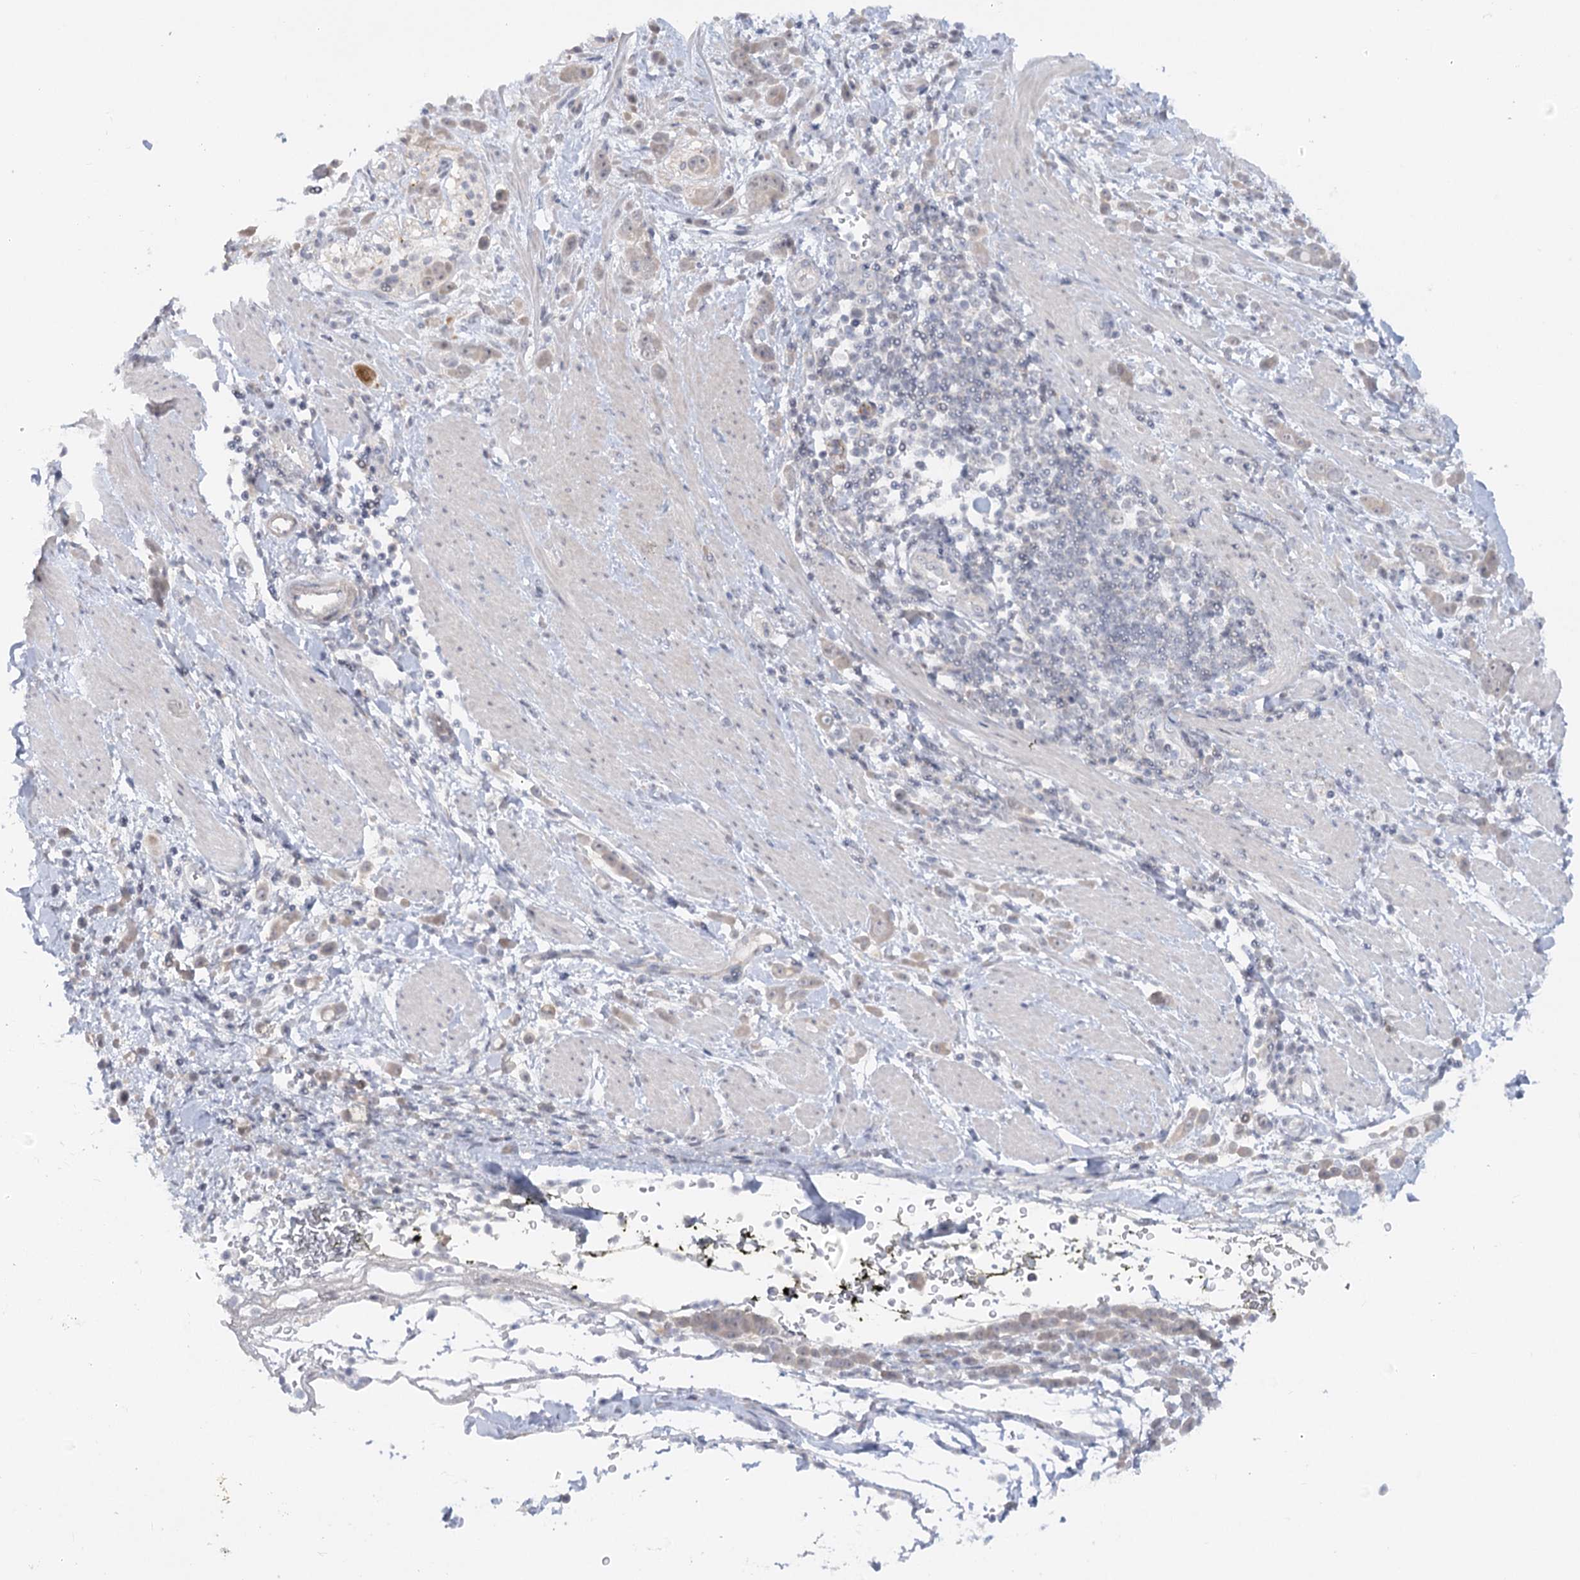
{"staining": {"intensity": "negative", "quantity": "none", "location": "none"}, "tissue": "pancreatic cancer", "cell_type": "Tumor cells", "image_type": "cancer", "snomed": [{"axis": "morphology", "description": "Normal tissue, NOS"}, {"axis": "morphology", "description": "Adenocarcinoma, NOS"}, {"axis": "topography", "description": "Pancreas"}], "caption": "A histopathology image of pancreatic adenocarcinoma stained for a protein demonstrates no brown staining in tumor cells.", "gene": "EFHC2", "patient": {"sex": "female", "age": 64}}